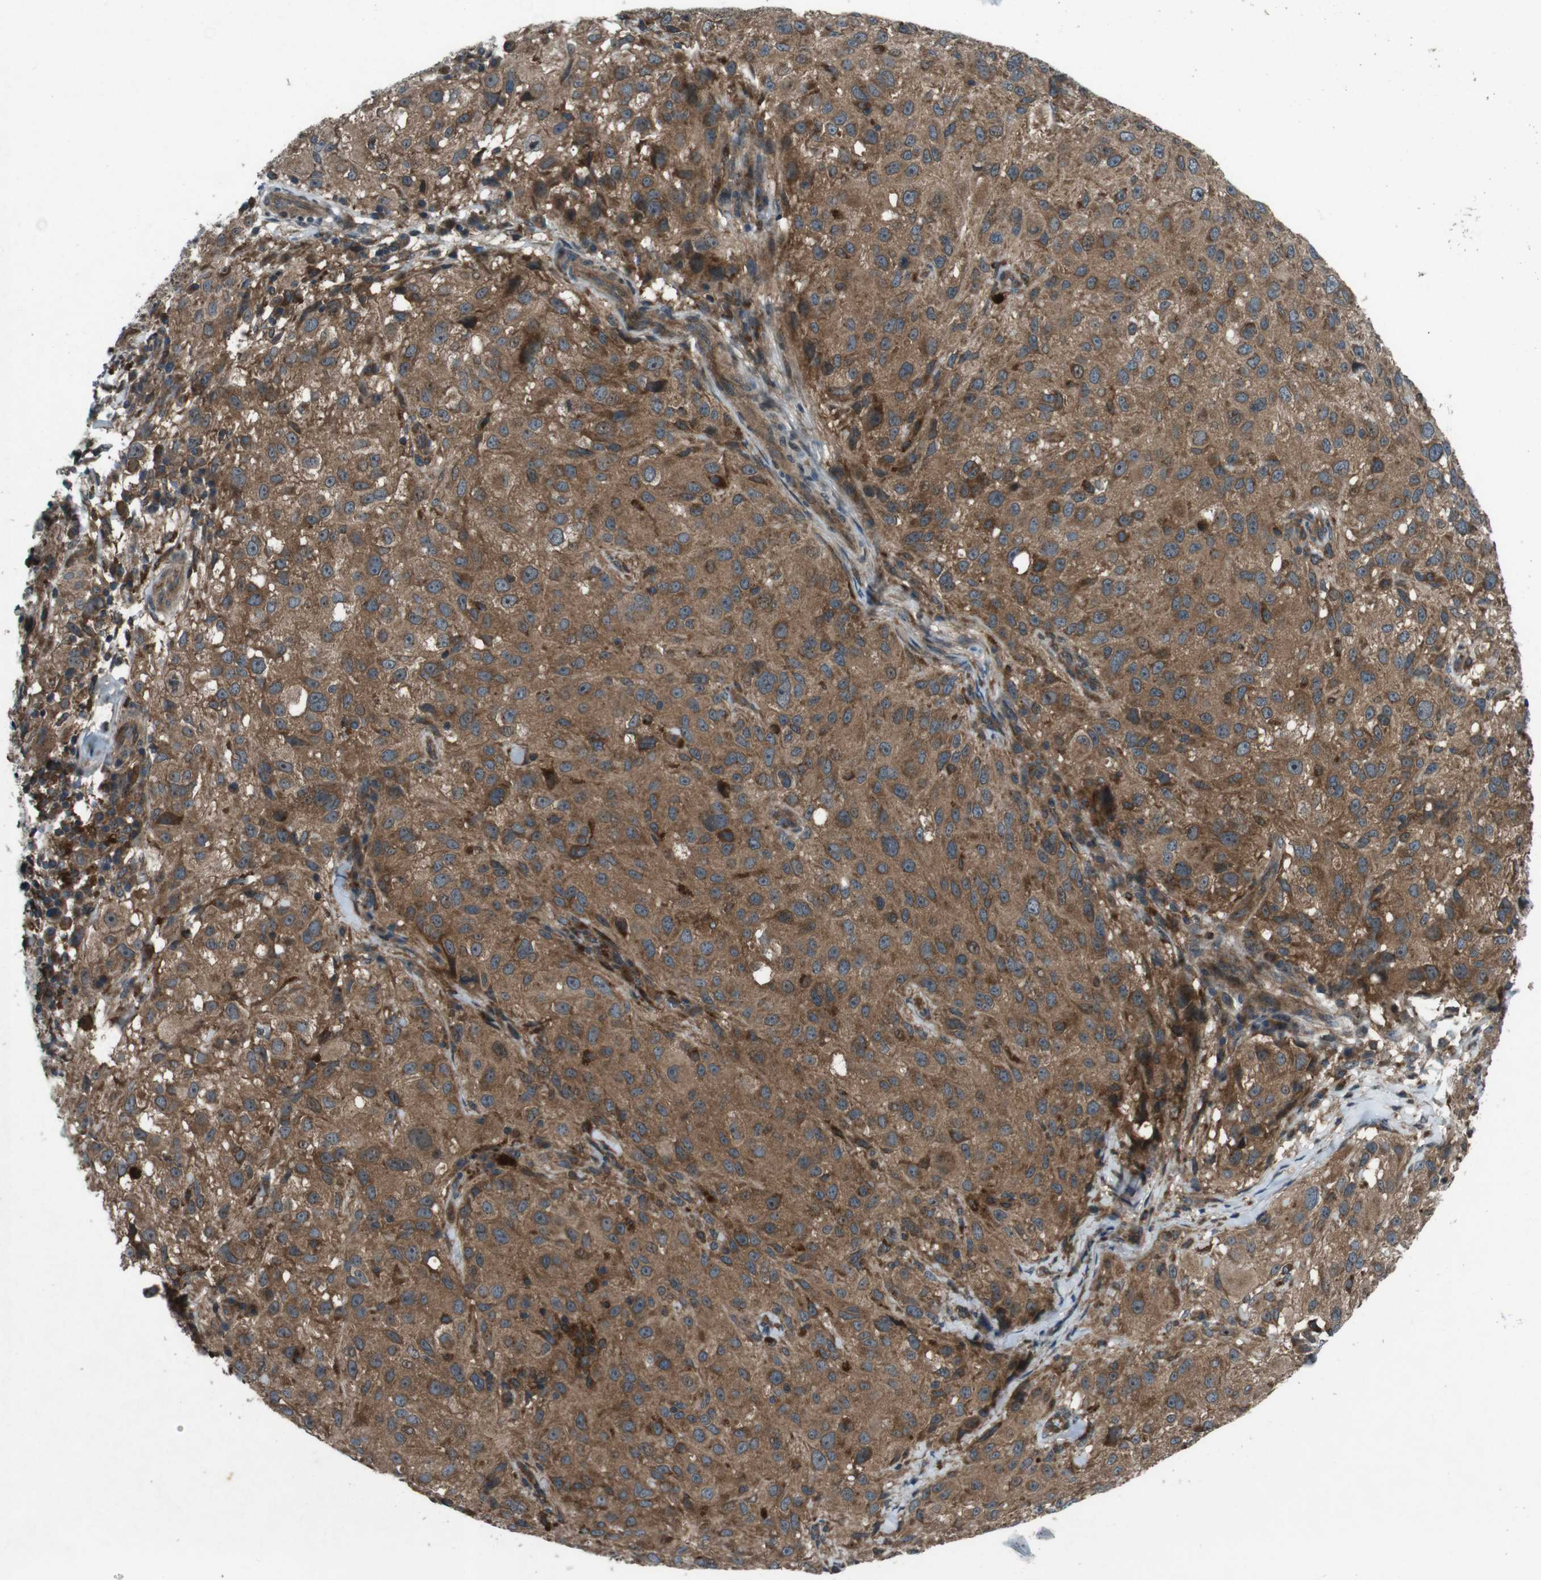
{"staining": {"intensity": "moderate", "quantity": ">75%", "location": "cytoplasmic/membranous"}, "tissue": "melanoma", "cell_type": "Tumor cells", "image_type": "cancer", "snomed": [{"axis": "morphology", "description": "Necrosis, NOS"}, {"axis": "morphology", "description": "Malignant melanoma, NOS"}, {"axis": "topography", "description": "Skin"}], "caption": "Immunohistochemical staining of human melanoma shows medium levels of moderate cytoplasmic/membranous expression in about >75% of tumor cells.", "gene": "SLC27A4", "patient": {"sex": "female", "age": 87}}